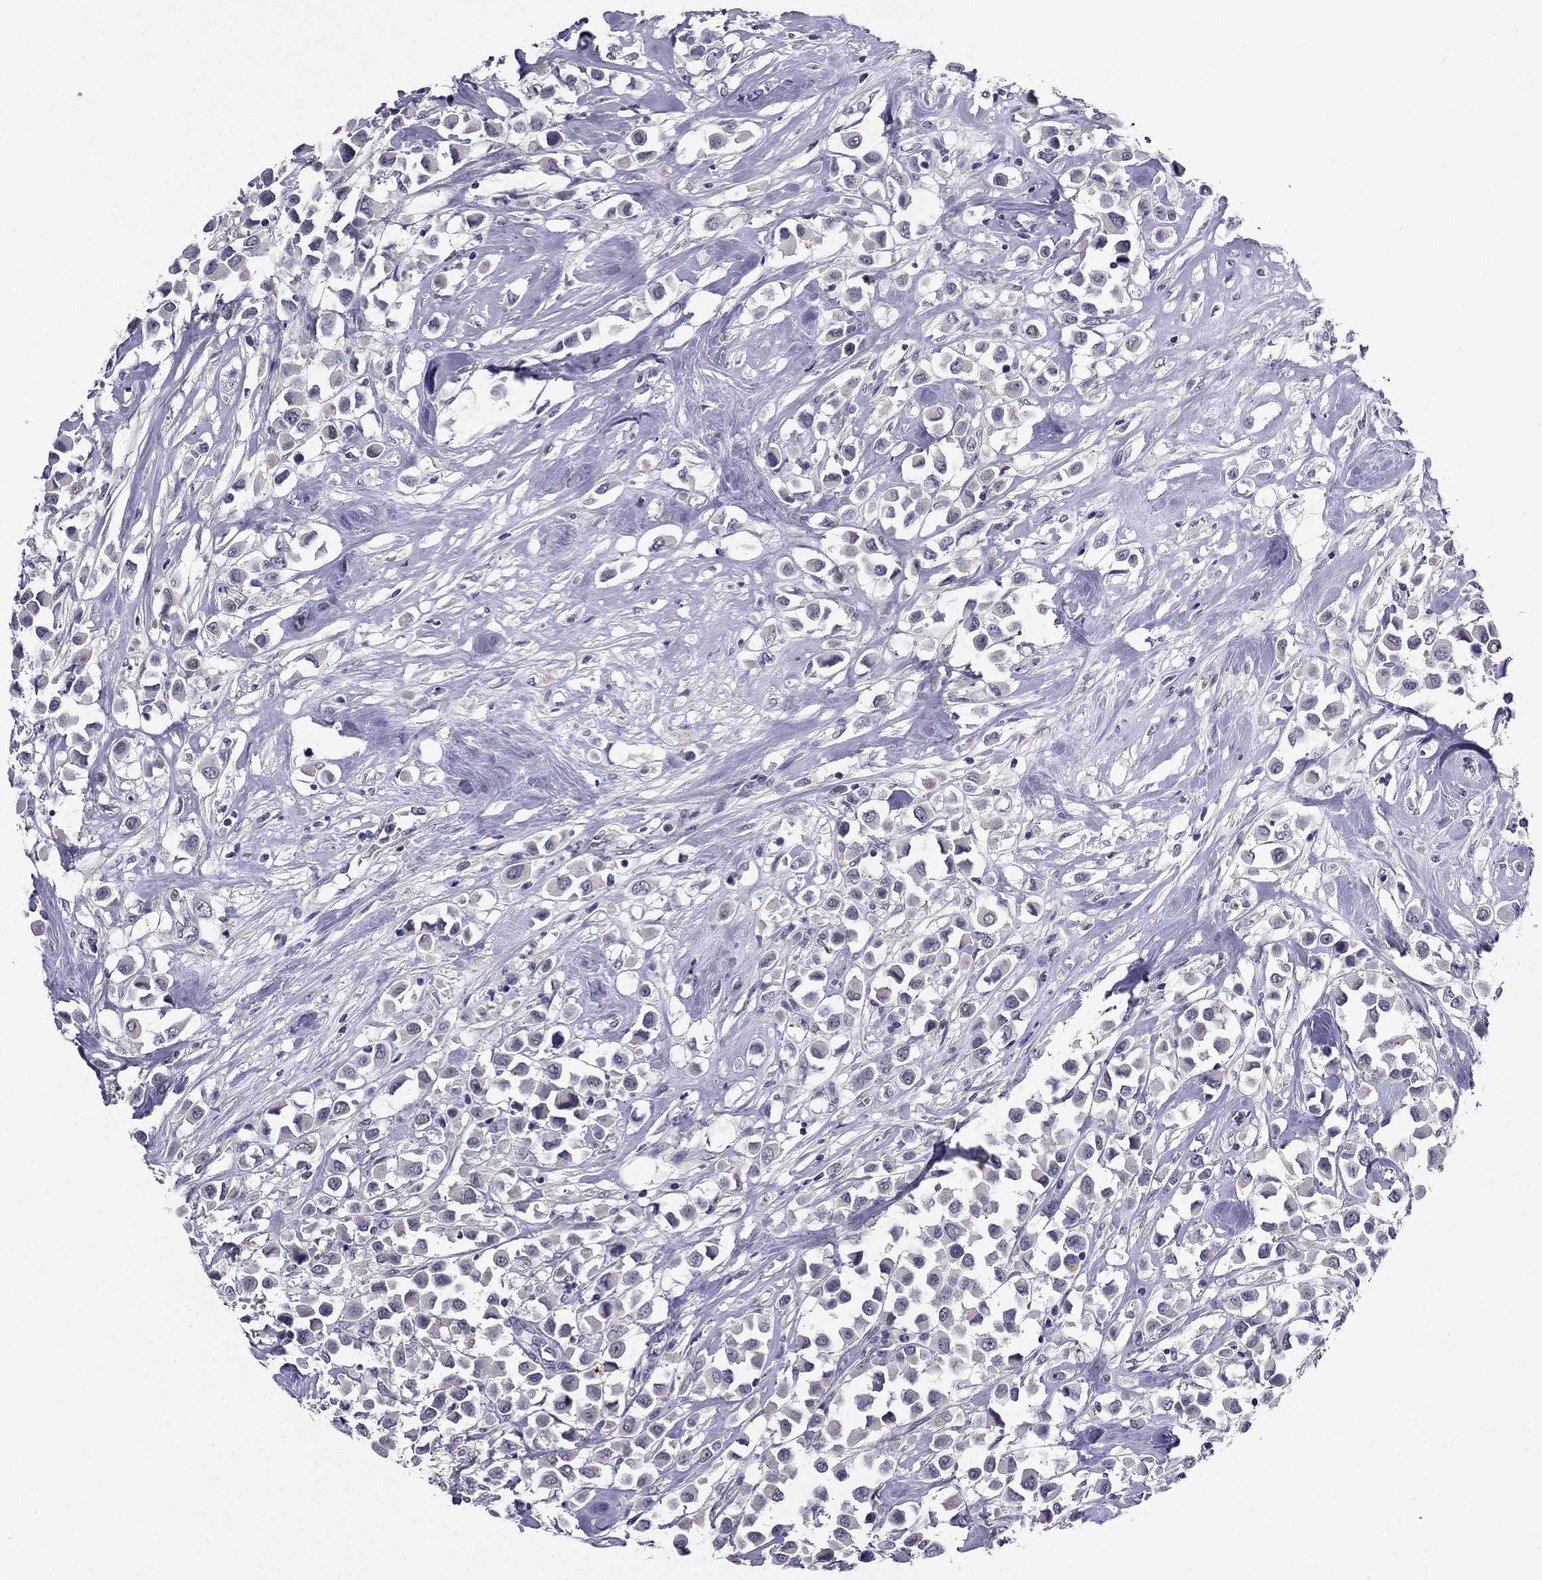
{"staining": {"intensity": "negative", "quantity": "none", "location": "none"}, "tissue": "breast cancer", "cell_type": "Tumor cells", "image_type": "cancer", "snomed": [{"axis": "morphology", "description": "Duct carcinoma"}, {"axis": "topography", "description": "Breast"}], "caption": "Image shows no significant protein expression in tumor cells of intraductal carcinoma (breast).", "gene": "AQP9", "patient": {"sex": "female", "age": 61}}